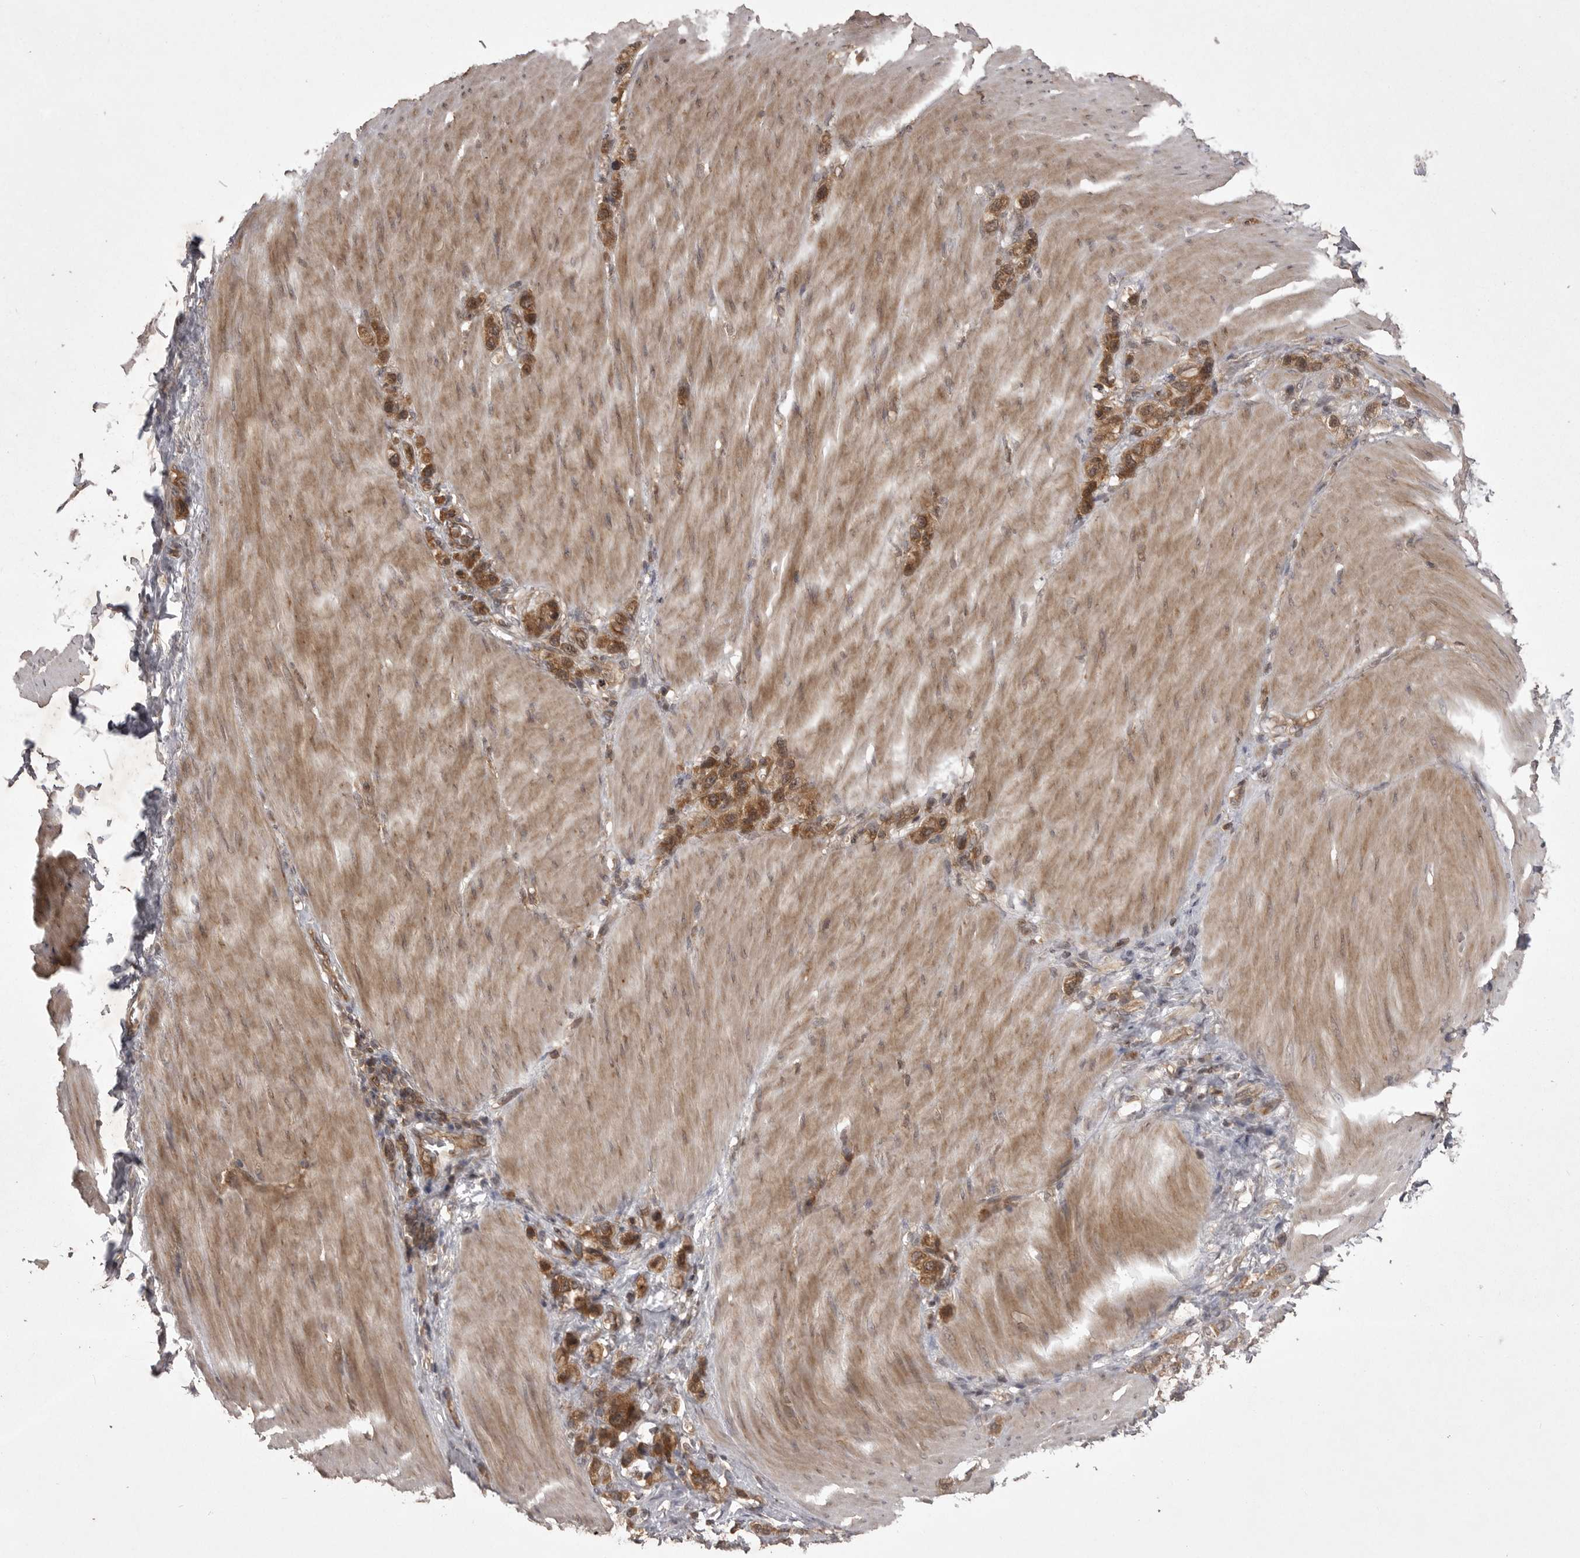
{"staining": {"intensity": "moderate", "quantity": ">75%", "location": "cytoplasmic/membranous"}, "tissue": "stomach cancer", "cell_type": "Tumor cells", "image_type": "cancer", "snomed": [{"axis": "morphology", "description": "Adenocarcinoma, NOS"}, {"axis": "topography", "description": "Stomach"}], "caption": "Protein expression analysis of human stomach cancer (adenocarcinoma) reveals moderate cytoplasmic/membranous staining in about >75% of tumor cells.", "gene": "STK24", "patient": {"sex": "female", "age": 65}}